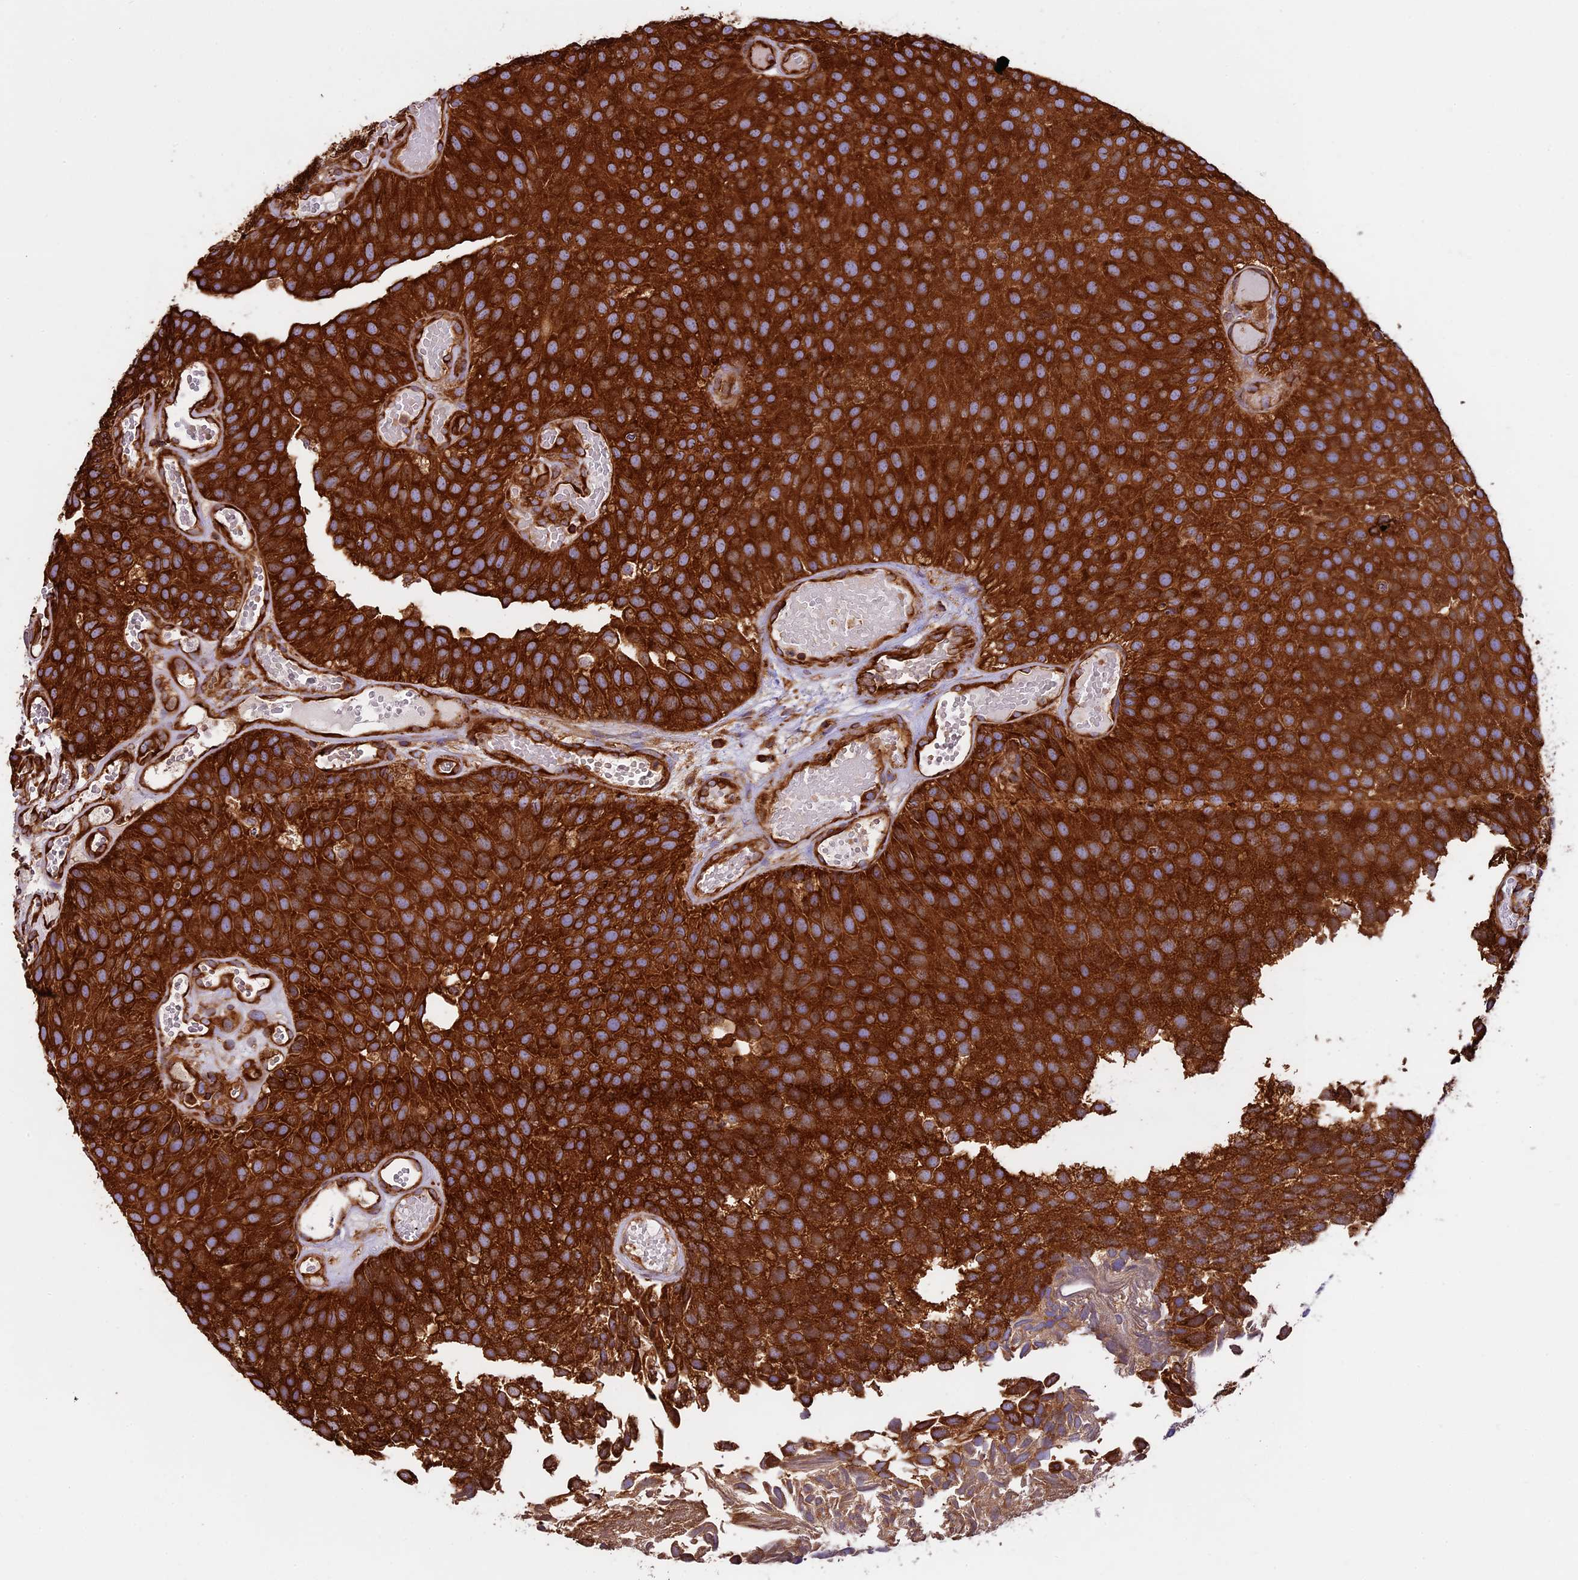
{"staining": {"intensity": "strong", "quantity": ">75%", "location": "cytoplasmic/membranous"}, "tissue": "urothelial cancer", "cell_type": "Tumor cells", "image_type": "cancer", "snomed": [{"axis": "morphology", "description": "Urothelial carcinoma, Low grade"}, {"axis": "topography", "description": "Urinary bladder"}], "caption": "Immunohistochemistry (IHC) of low-grade urothelial carcinoma shows high levels of strong cytoplasmic/membranous positivity in about >75% of tumor cells.", "gene": "KARS1", "patient": {"sex": "male", "age": 89}}